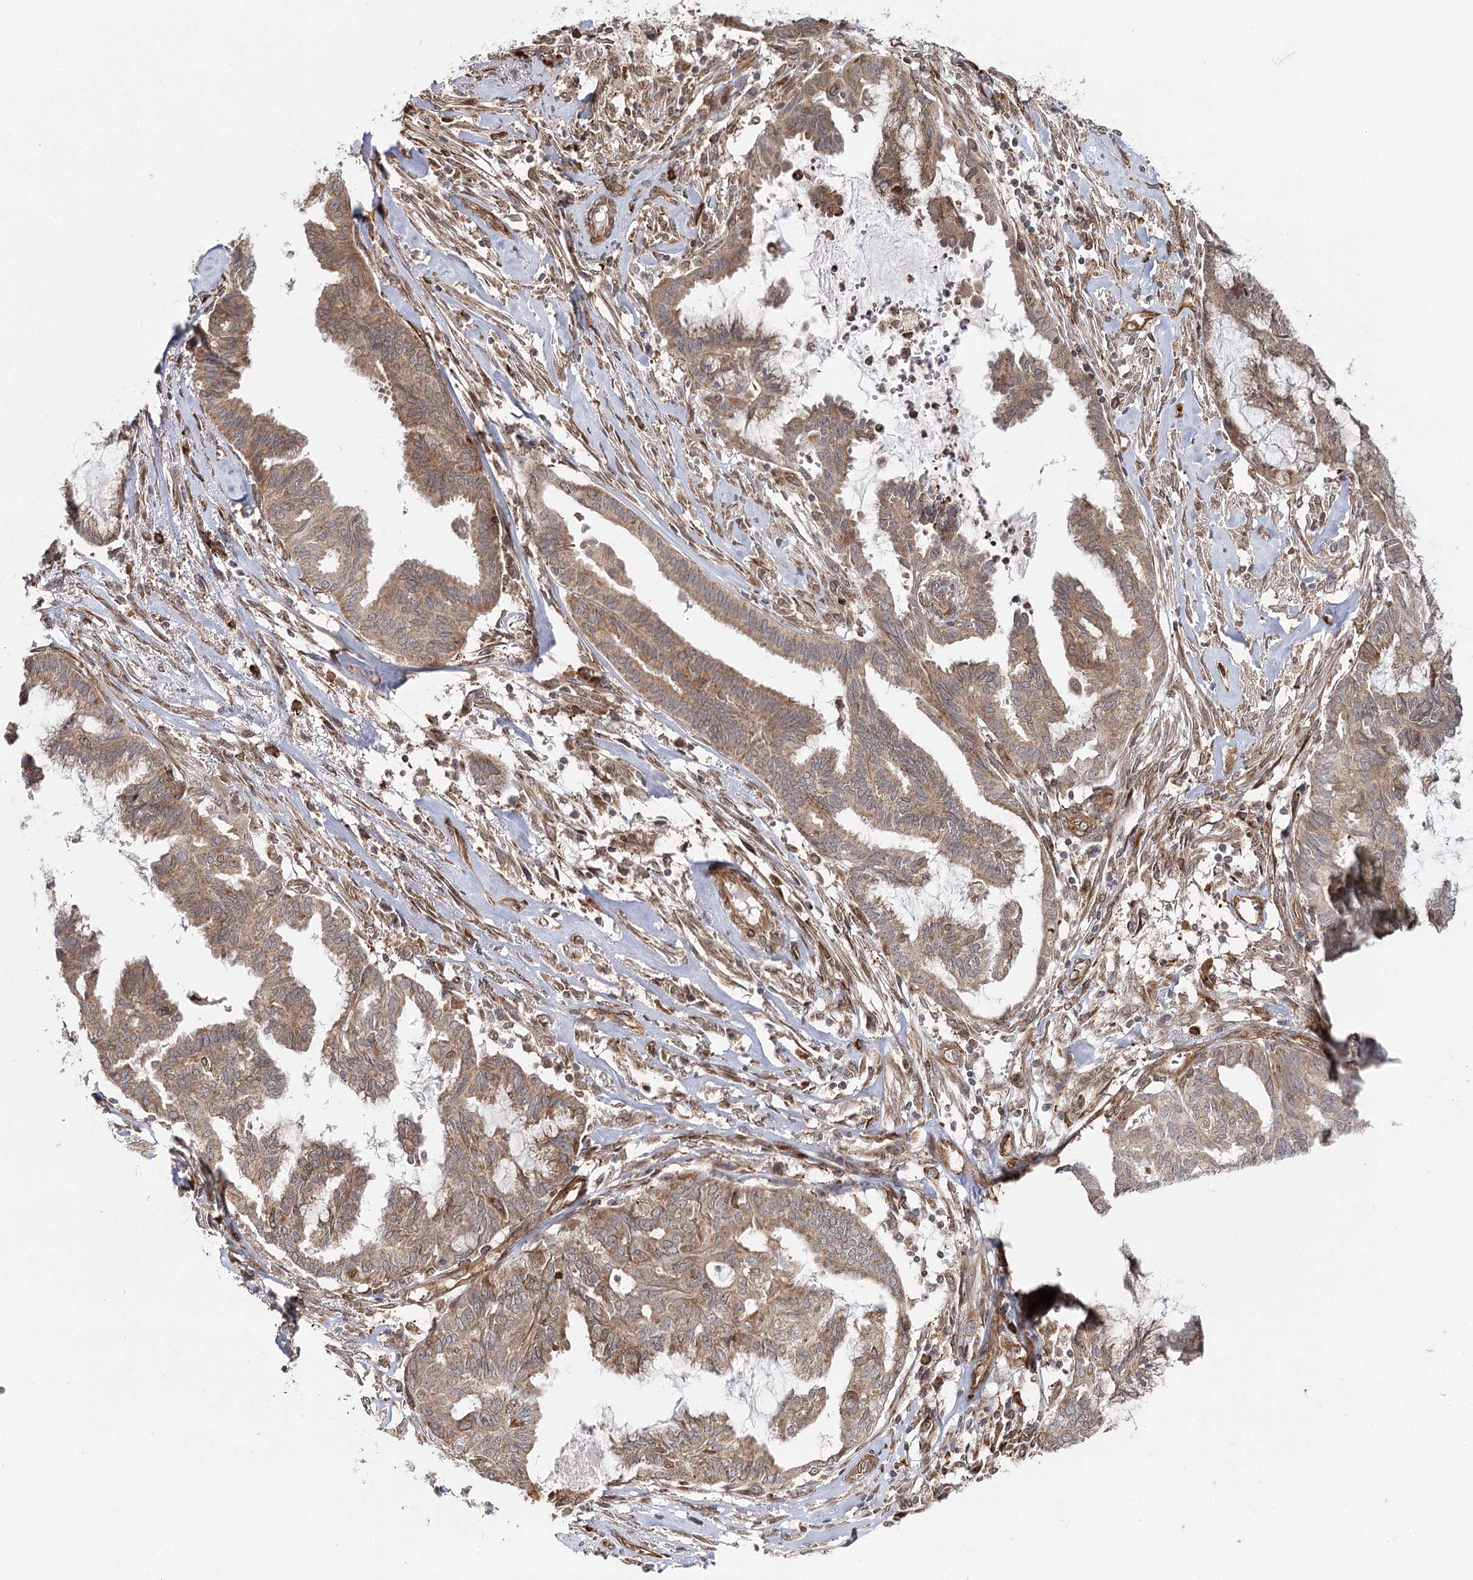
{"staining": {"intensity": "moderate", "quantity": ">75%", "location": "cytoplasmic/membranous"}, "tissue": "endometrial cancer", "cell_type": "Tumor cells", "image_type": "cancer", "snomed": [{"axis": "morphology", "description": "Adenocarcinoma, NOS"}, {"axis": "topography", "description": "Endometrium"}], "caption": "A photomicrograph of human adenocarcinoma (endometrial) stained for a protein displays moderate cytoplasmic/membranous brown staining in tumor cells.", "gene": "MKNK1", "patient": {"sex": "female", "age": 86}}